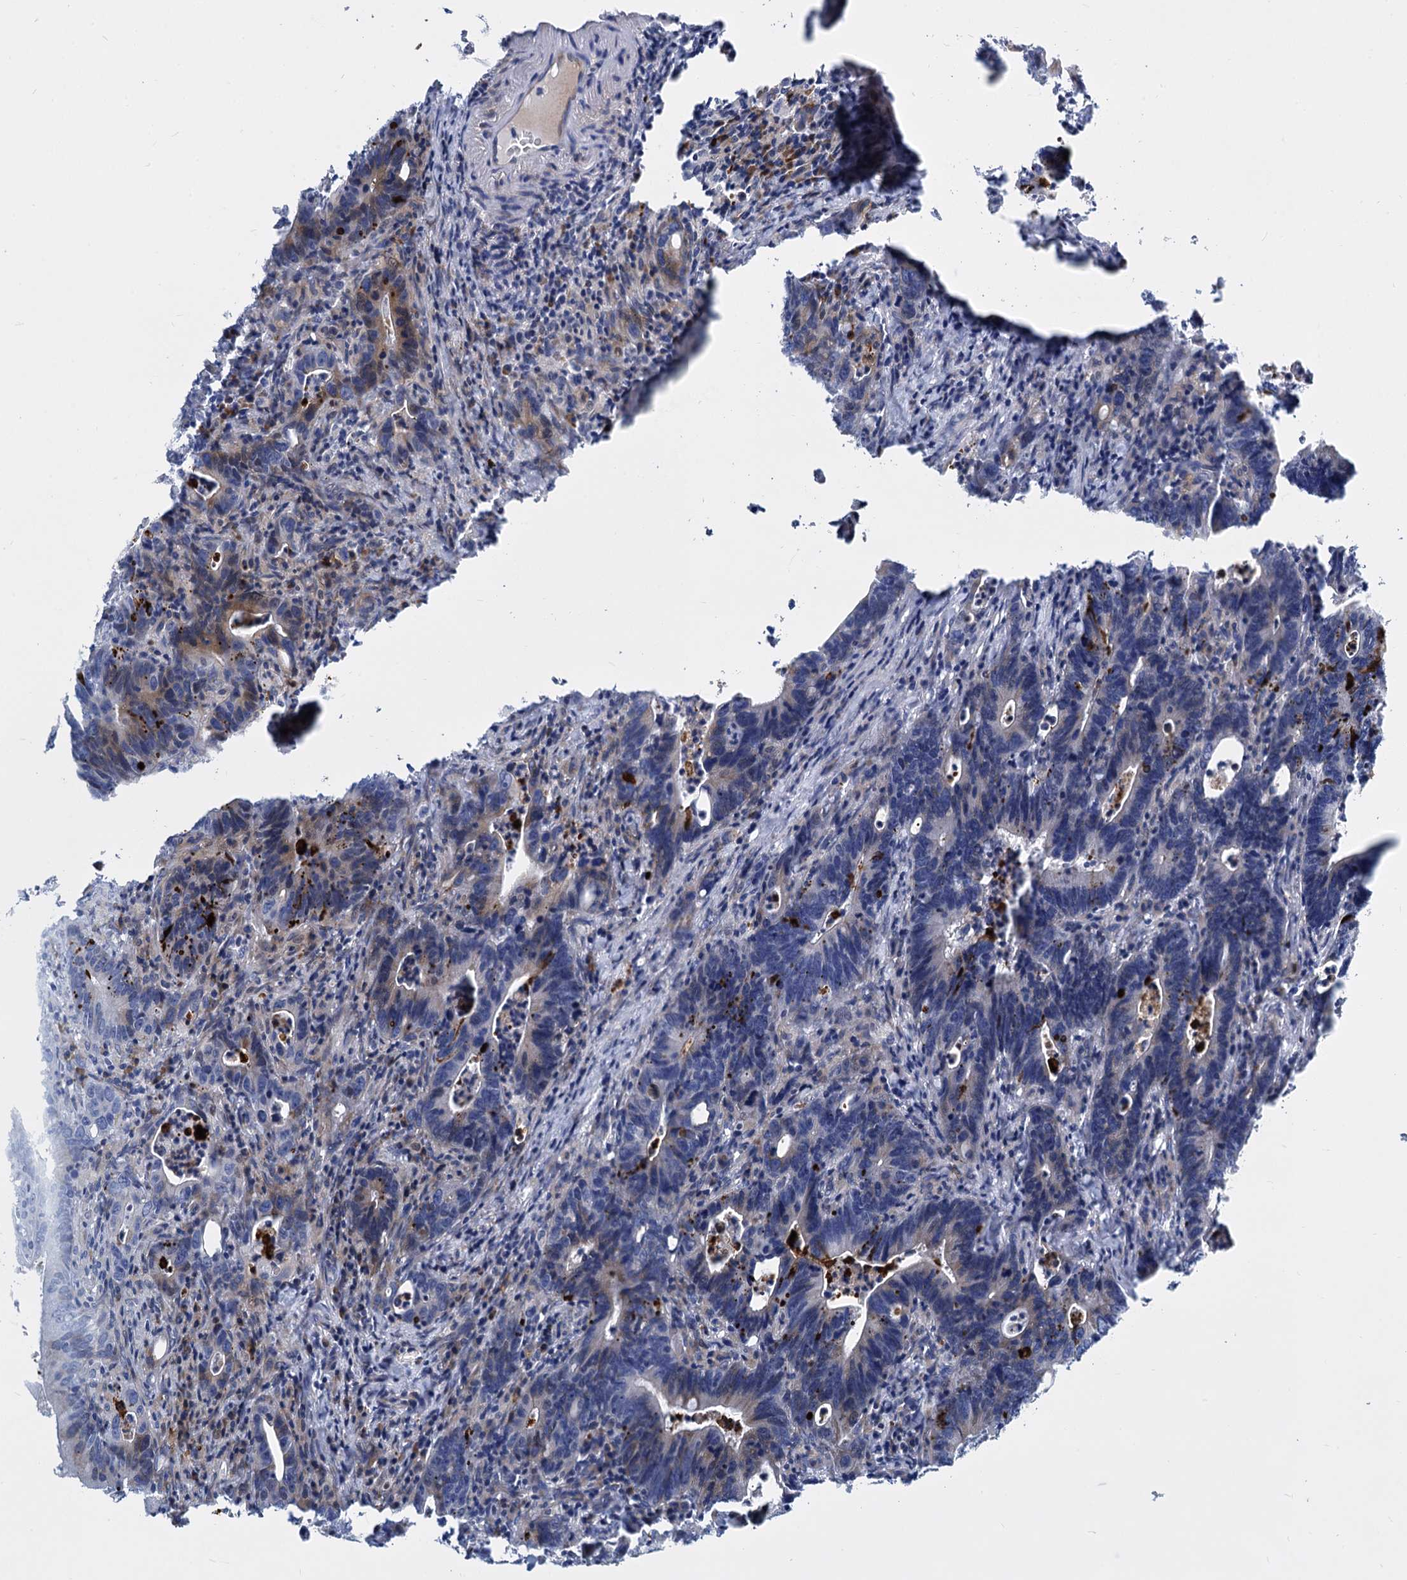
{"staining": {"intensity": "negative", "quantity": "none", "location": "none"}, "tissue": "colorectal cancer", "cell_type": "Tumor cells", "image_type": "cancer", "snomed": [{"axis": "morphology", "description": "Adenocarcinoma, NOS"}, {"axis": "topography", "description": "Colon"}], "caption": "Colorectal adenocarcinoma stained for a protein using immunohistochemistry (IHC) reveals no staining tumor cells.", "gene": "TRIM77", "patient": {"sex": "female", "age": 75}}